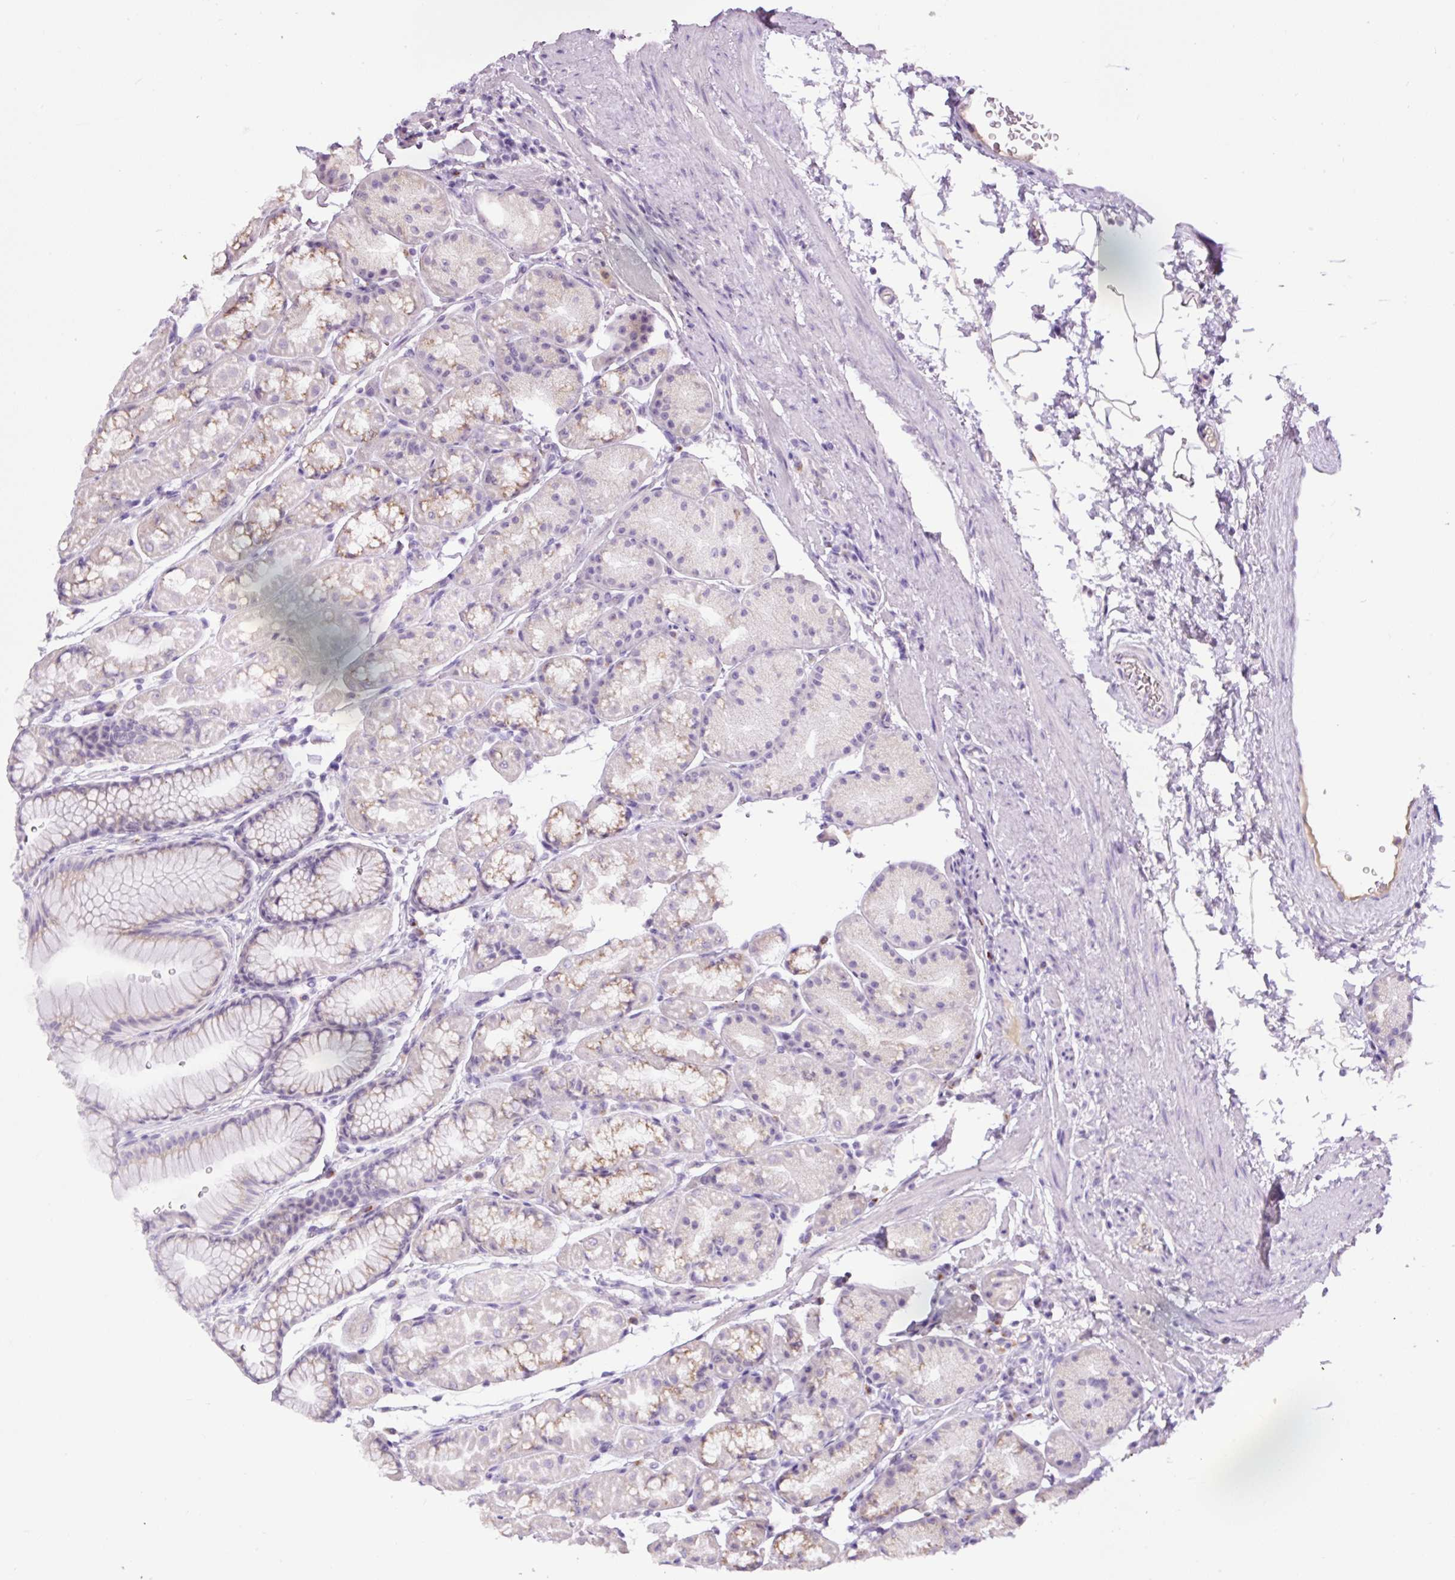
{"staining": {"intensity": "weak", "quantity": "<25%", "location": "cytoplasmic/membranous"}, "tissue": "stomach", "cell_type": "Glandular cells", "image_type": "normal", "snomed": [{"axis": "morphology", "description": "Normal tissue, NOS"}, {"axis": "topography", "description": "Stomach, lower"}], "caption": "Immunohistochemistry (IHC) micrograph of normal stomach: stomach stained with DAB (3,3'-diaminobenzidine) exhibits no significant protein positivity in glandular cells. Brightfield microscopy of IHC stained with DAB (3,3'-diaminobenzidine) (brown) and hematoxylin (blue), captured at high magnification.", "gene": "MFSD3", "patient": {"sex": "male", "age": 67}}